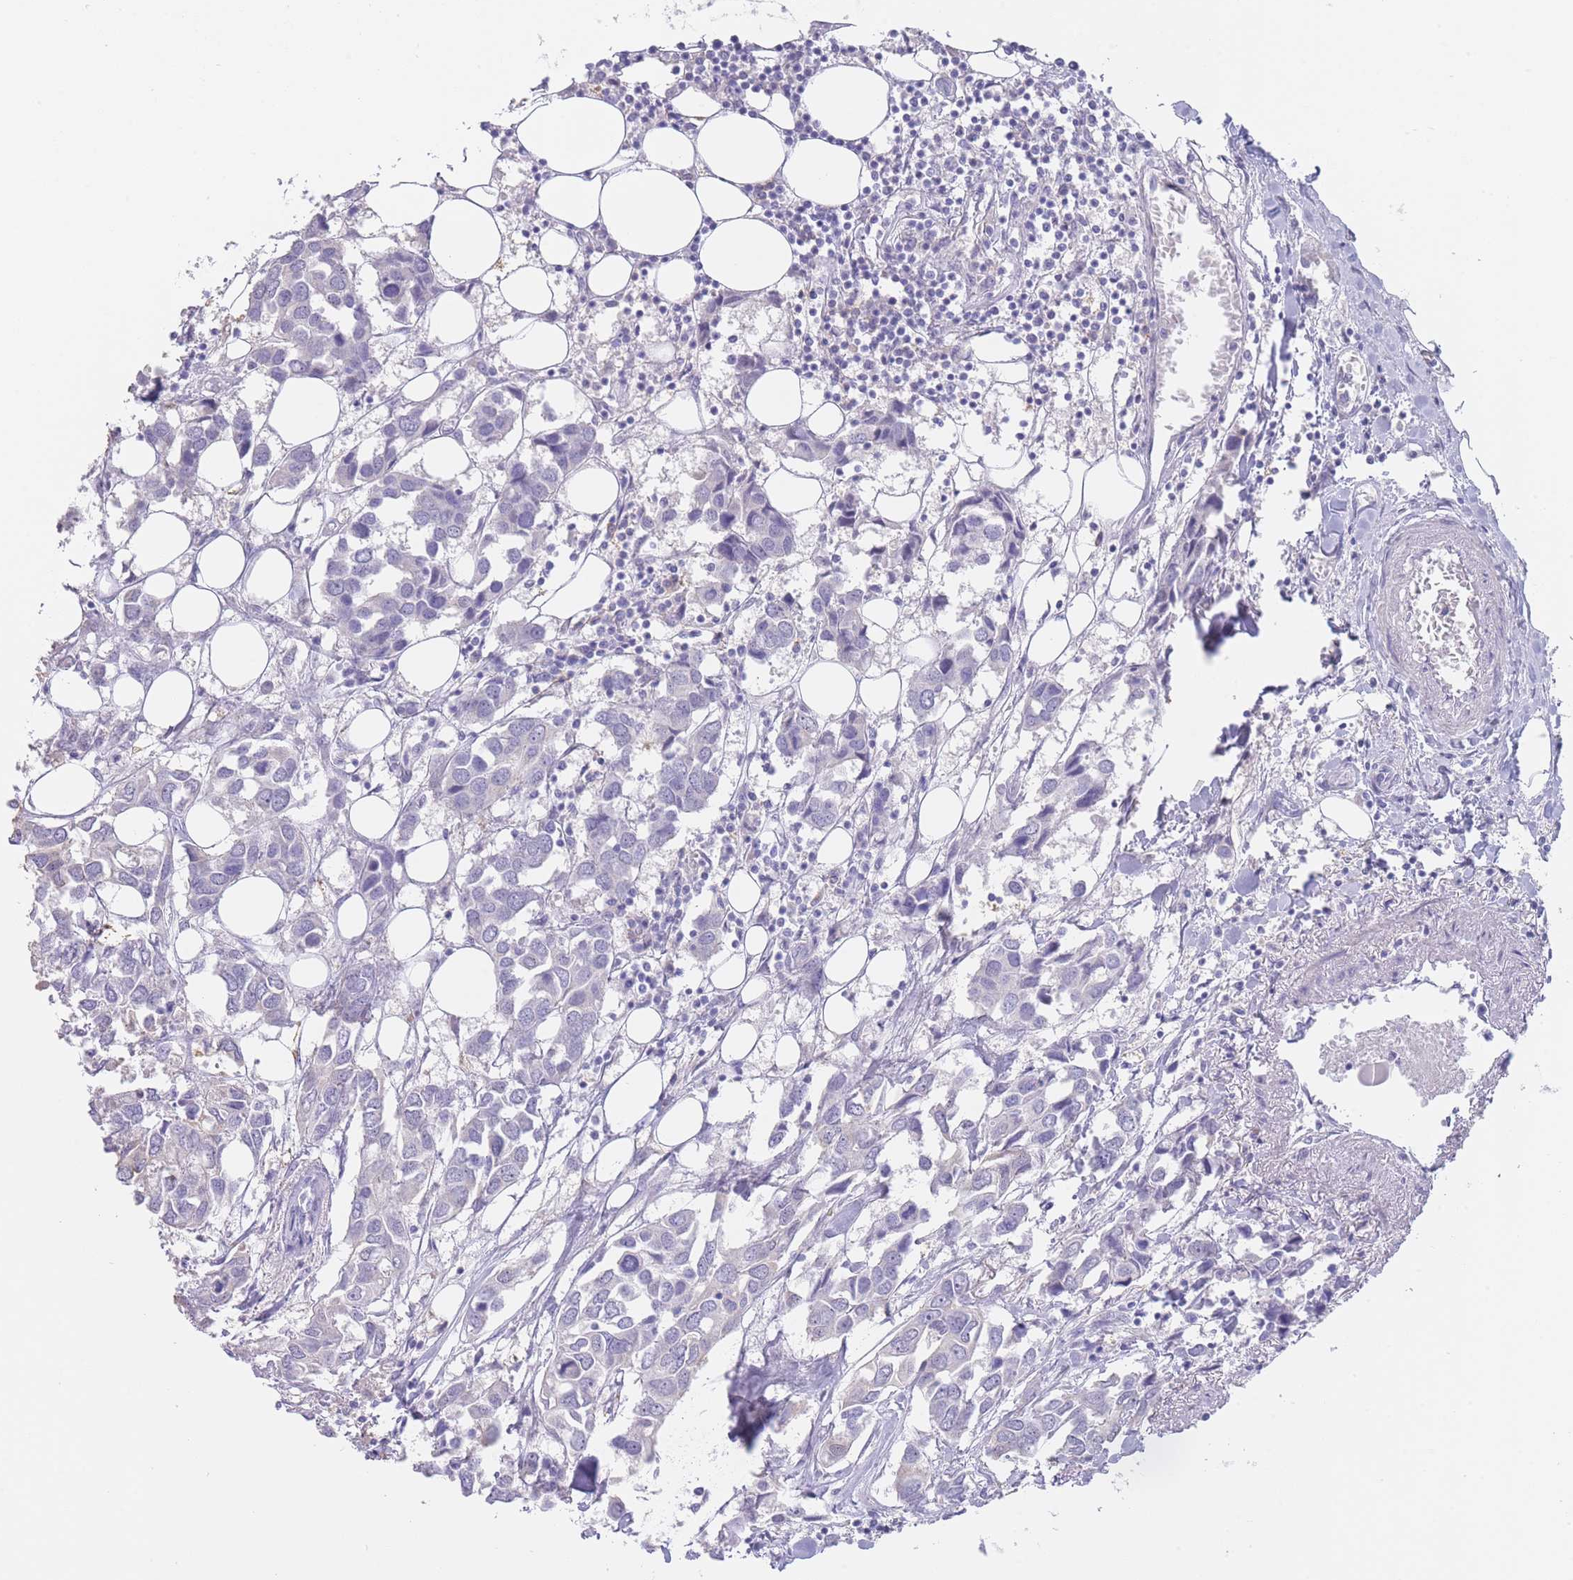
{"staining": {"intensity": "negative", "quantity": "none", "location": "none"}, "tissue": "breast cancer", "cell_type": "Tumor cells", "image_type": "cancer", "snomed": [{"axis": "morphology", "description": "Duct carcinoma"}, {"axis": "topography", "description": "Breast"}], "caption": "High power microscopy image of an IHC histopathology image of breast cancer (intraductal carcinoma), revealing no significant staining in tumor cells. The staining is performed using DAB brown chromogen with nuclei counter-stained in using hematoxylin.", "gene": "CD37", "patient": {"sex": "female", "age": 83}}